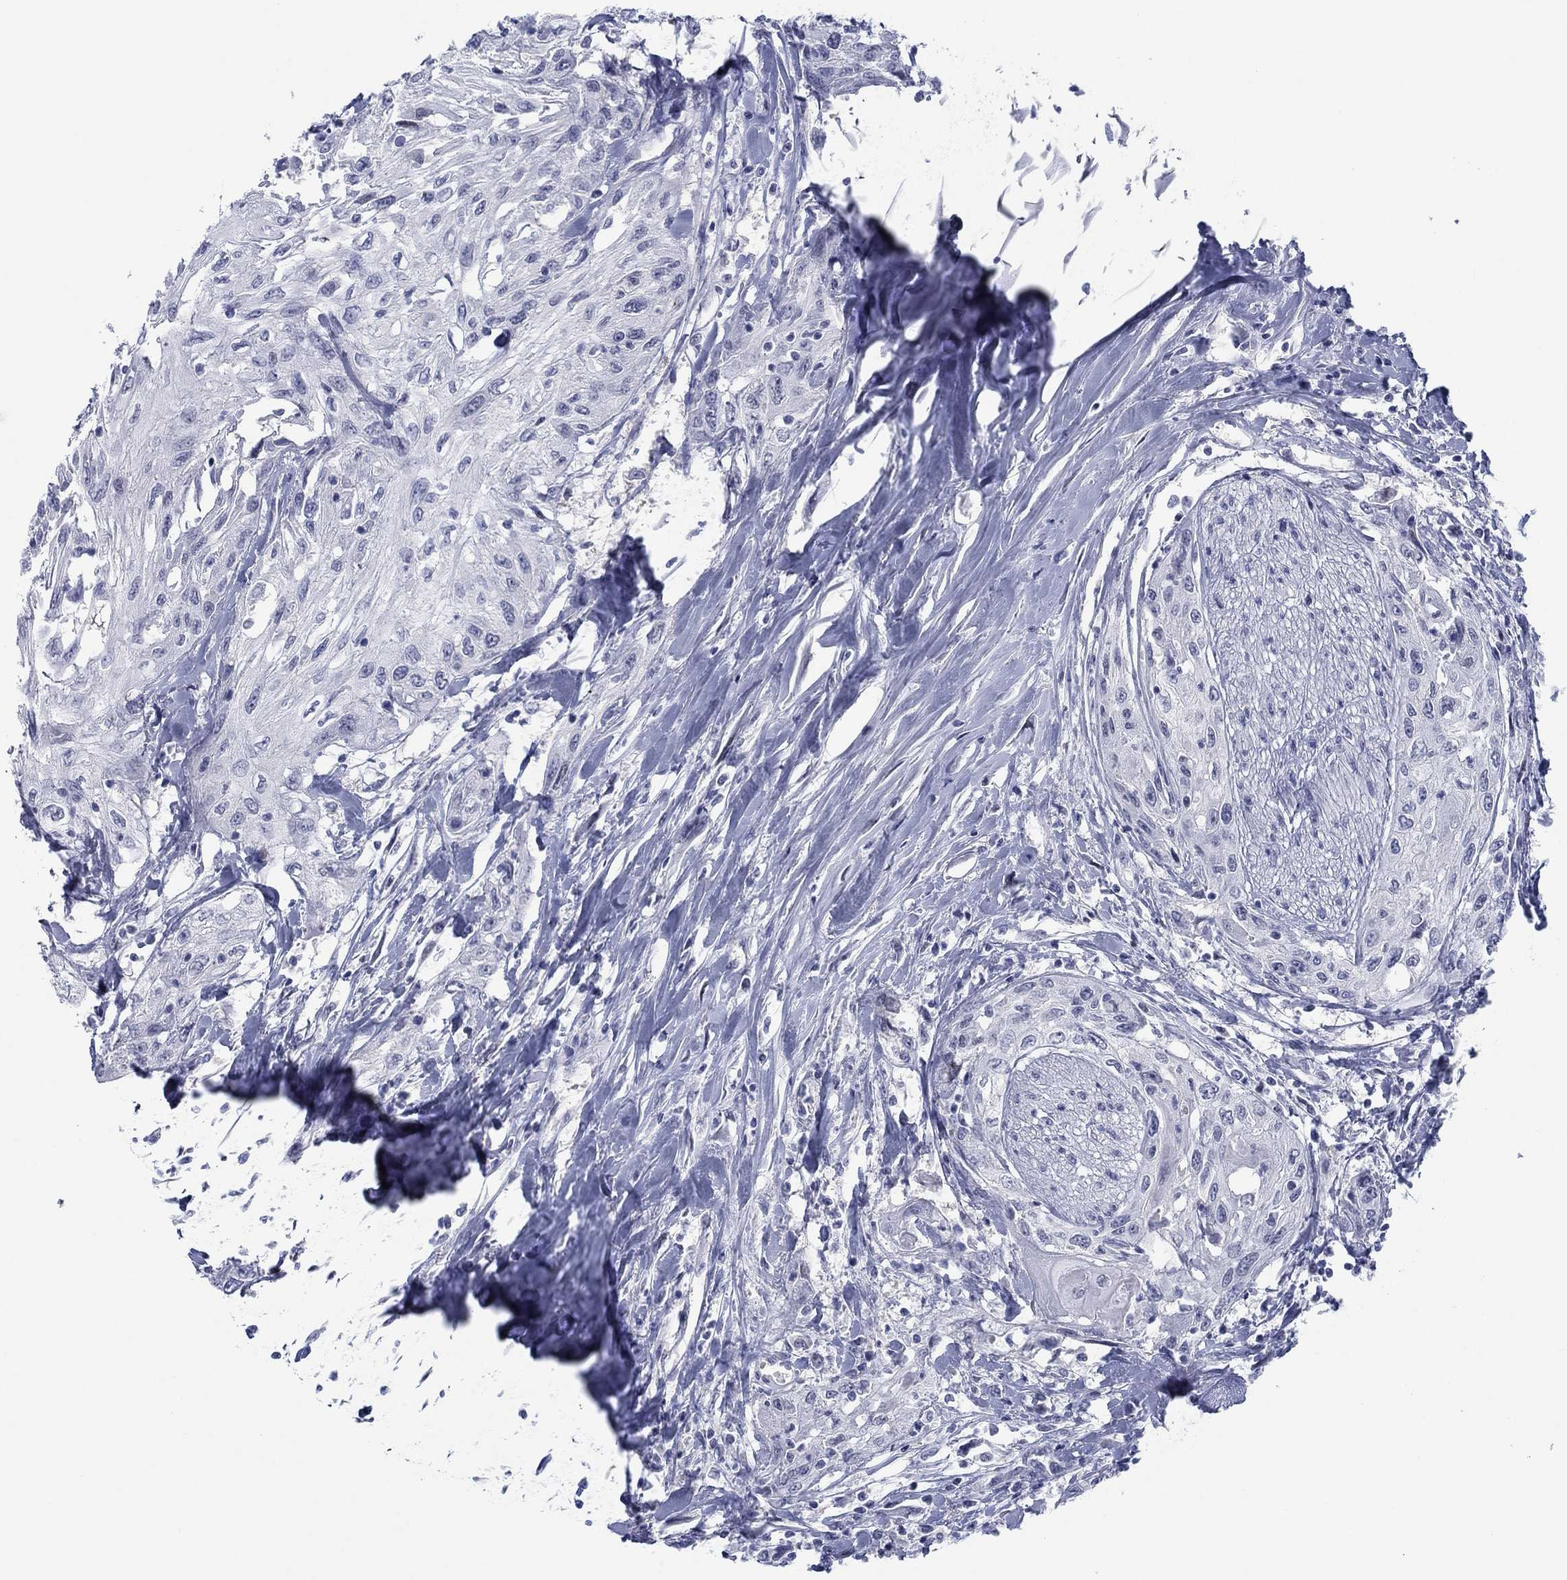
{"staining": {"intensity": "negative", "quantity": "none", "location": "none"}, "tissue": "head and neck cancer", "cell_type": "Tumor cells", "image_type": "cancer", "snomed": [{"axis": "morphology", "description": "Normal tissue, NOS"}, {"axis": "morphology", "description": "Squamous cell carcinoma, NOS"}, {"axis": "topography", "description": "Oral tissue"}, {"axis": "topography", "description": "Peripheral nerve tissue"}, {"axis": "topography", "description": "Head-Neck"}], "caption": "High power microscopy image of an immunohistochemistry (IHC) histopathology image of head and neck cancer (squamous cell carcinoma), revealing no significant expression in tumor cells. (DAB IHC with hematoxylin counter stain).", "gene": "DNAL1", "patient": {"sex": "female", "age": 59}}